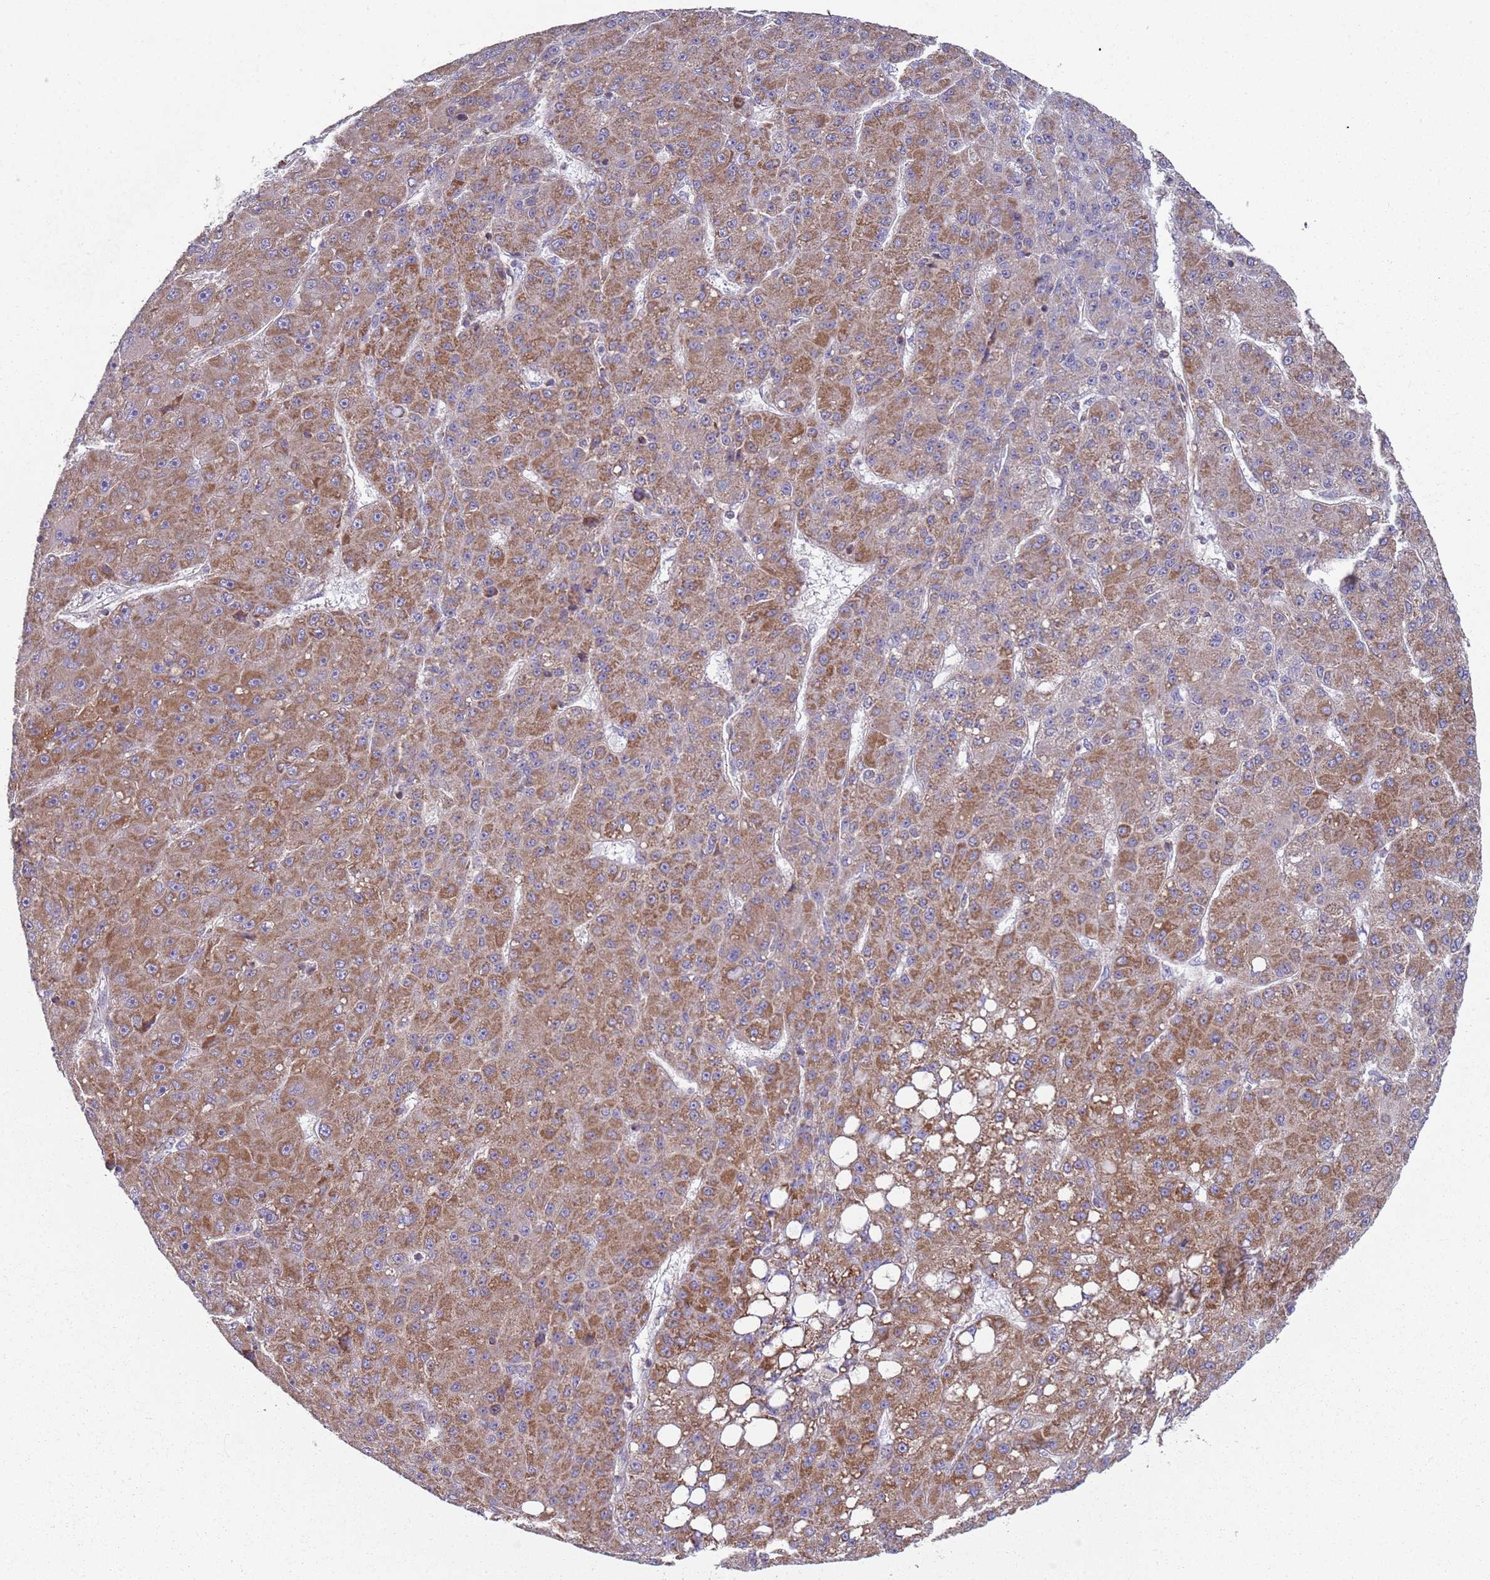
{"staining": {"intensity": "moderate", "quantity": ">75%", "location": "cytoplasmic/membranous"}, "tissue": "liver cancer", "cell_type": "Tumor cells", "image_type": "cancer", "snomed": [{"axis": "morphology", "description": "Carcinoma, Hepatocellular, NOS"}, {"axis": "topography", "description": "Liver"}], "caption": "This is an image of immunohistochemistry (IHC) staining of hepatocellular carcinoma (liver), which shows moderate expression in the cytoplasmic/membranous of tumor cells.", "gene": "GAS8", "patient": {"sex": "male", "age": 67}}